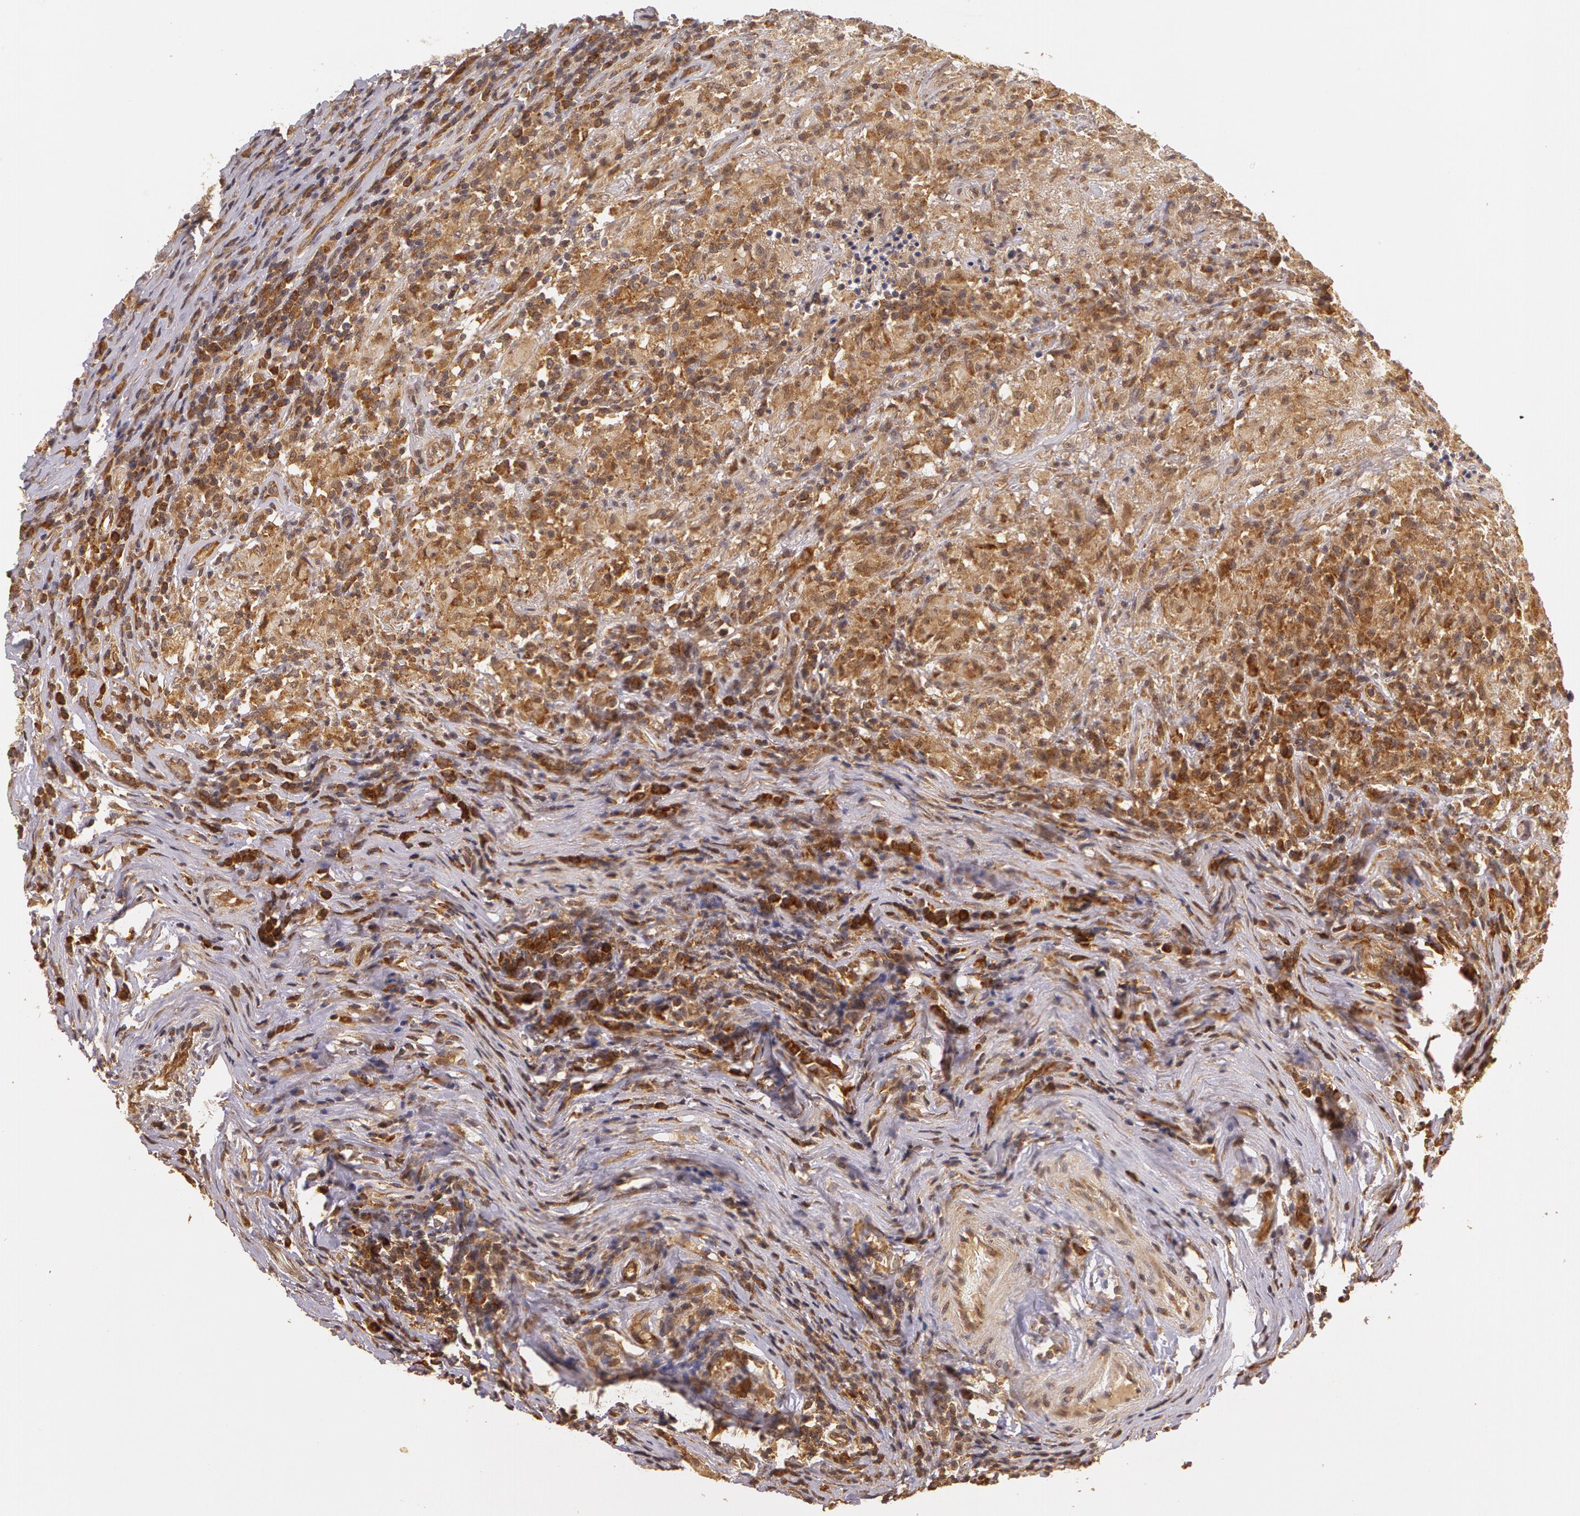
{"staining": {"intensity": "moderate", "quantity": ">75%", "location": "cytoplasmic/membranous"}, "tissue": "testis cancer", "cell_type": "Tumor cells", "image_type": "cancer", "snomed": [{"axis": "morphology", "description": "Seminoma, NOS"}, {"axis": "topography", "description": "Testis"}], "caption": "Testis cancer stained with a protein marker demonstrates moderate staining in tumor cells.", "gene": "ASCC2", "patient": {"sex": "male", "age": 34}}